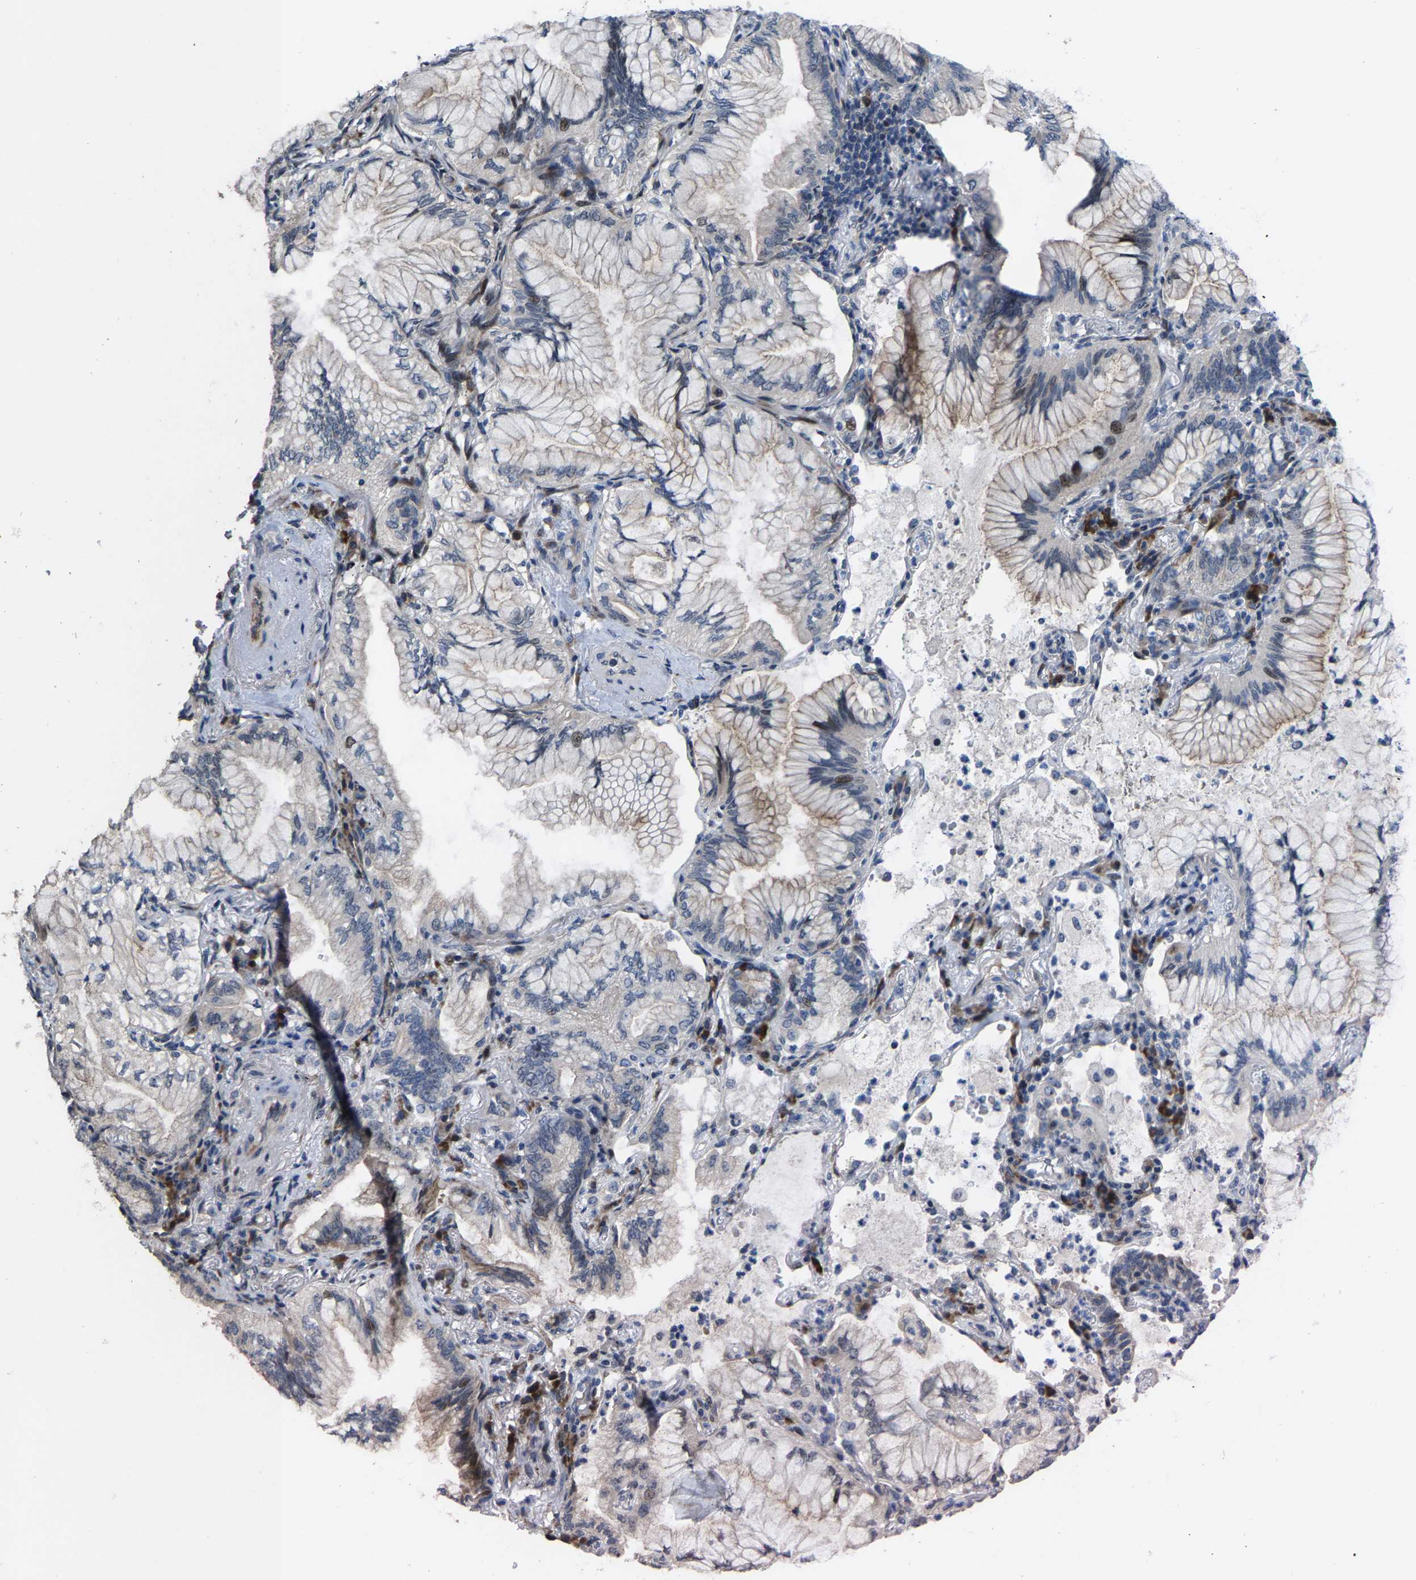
{"staining": {"intensity": "moderate", "quantity": "<25%", "location": "nuclear"}, "tissue": "lung cancer", "cell_type": "Tumor cells", "image_type": "cancer", "snomed": [{"axis": "morphology", "description": "Adenocarcinoma, NOS"}, {"axis": "topography", "description": "Lung"}], "caption": "Protein analysis of adenocarcinoma (lung) tissue demonstrates moderate nuclear positivity in approximately <25% of tumor cells. (IHC, brightfield microscopy, high magnification).", "gene": "HAUS6", "patient": {"sex": "female", "age": 70}}